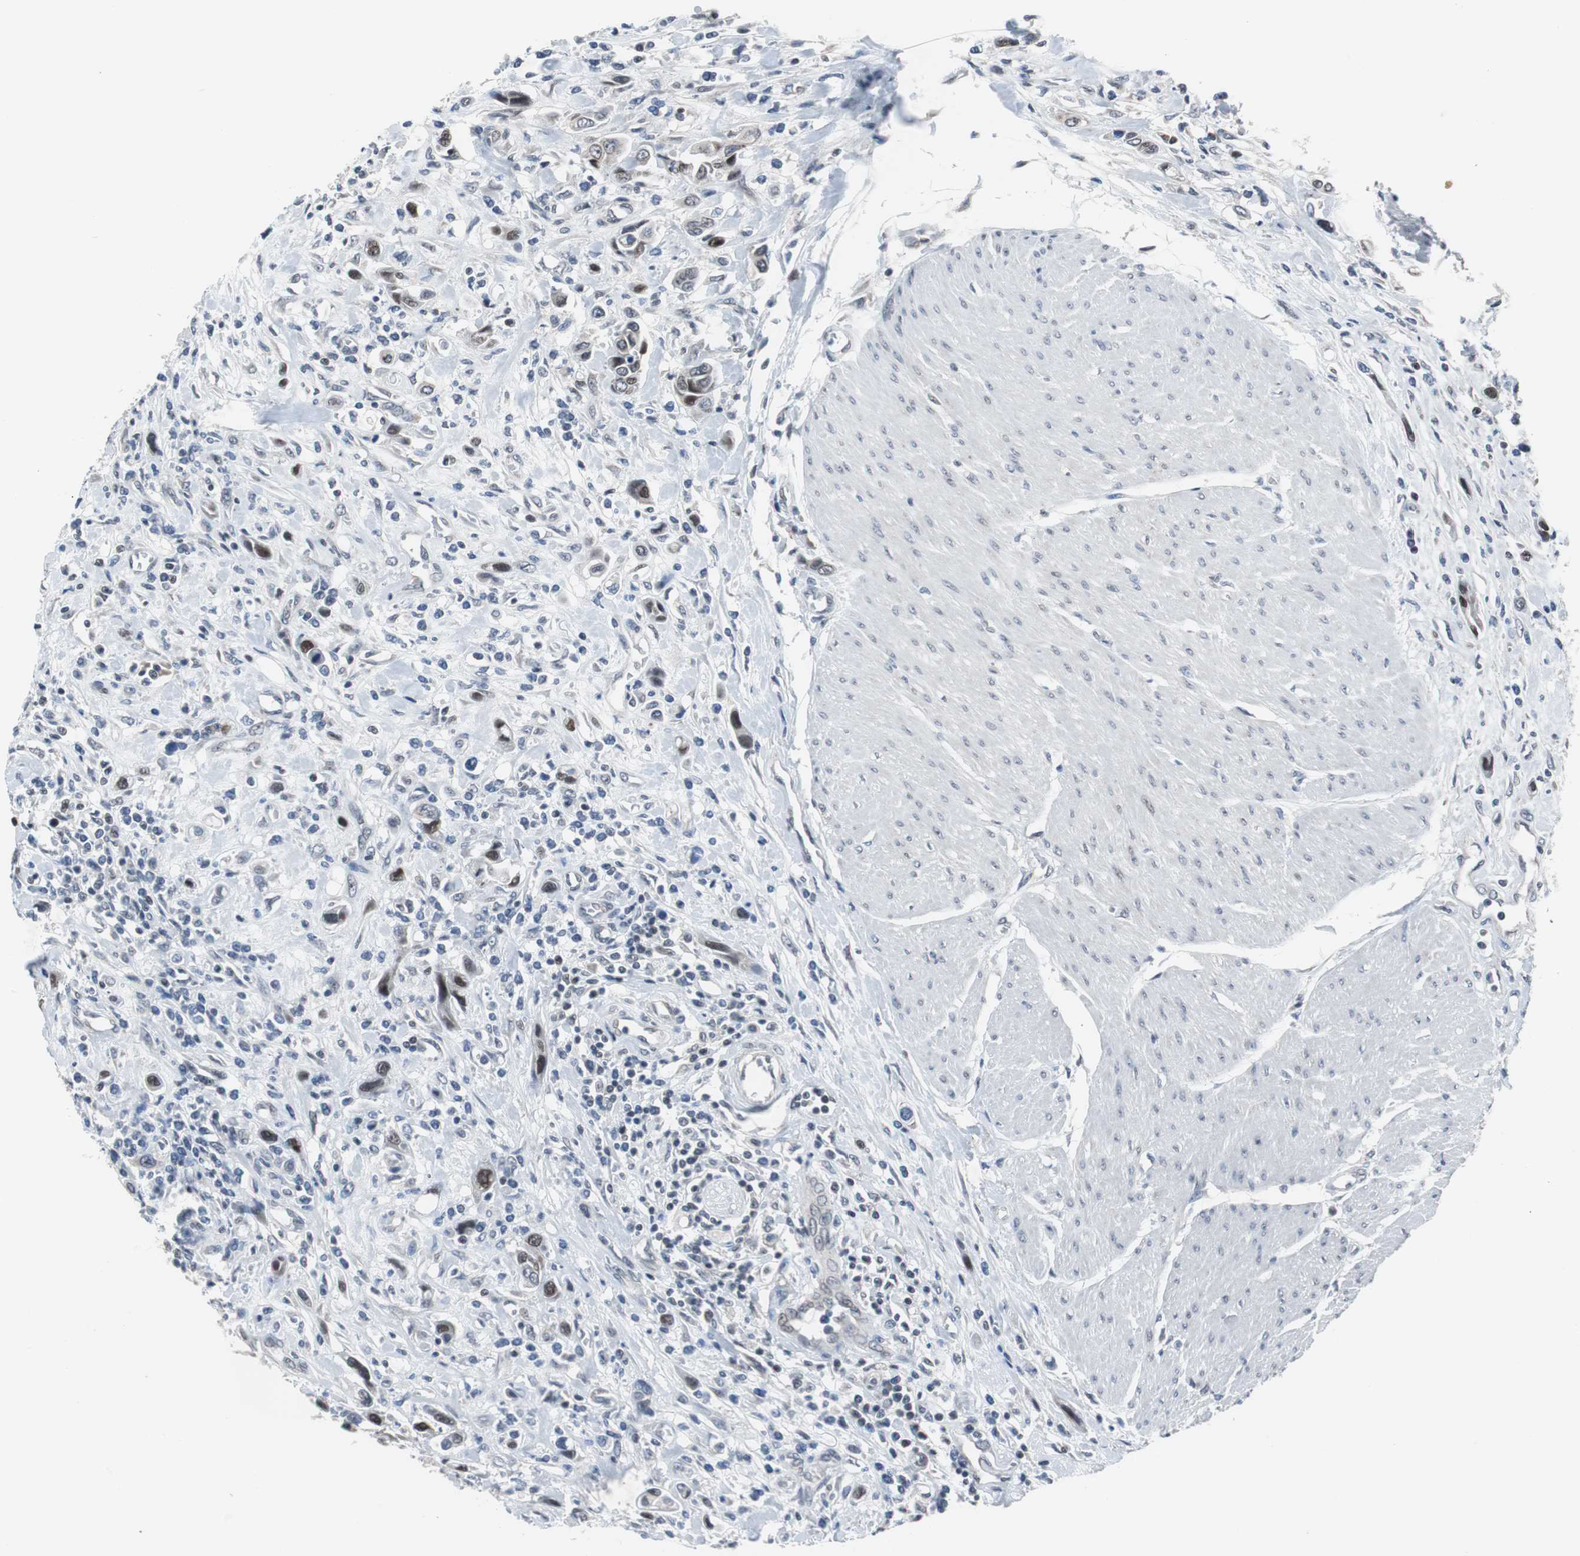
{"staining": {"intensity": "strong", "quantity": "25%-75%", "location": "nuclear"}, "tissue": "urothelial cancer", "cell_type": "Tumor cells", "image_type": "cancer", "snomed": [{"axis": "morphology", "description": "Urothelial carcinoma, High grade"}, {"axis": "topography", "description": "Urinary bladder"}], "caption": "Immunohistochemical staining of urothelial cancer shows strong nuclear protein expression in approximately 25%-75% of tumor cells.", "gene": "TP63", "patient": {"sex": "male", "age": 50}}